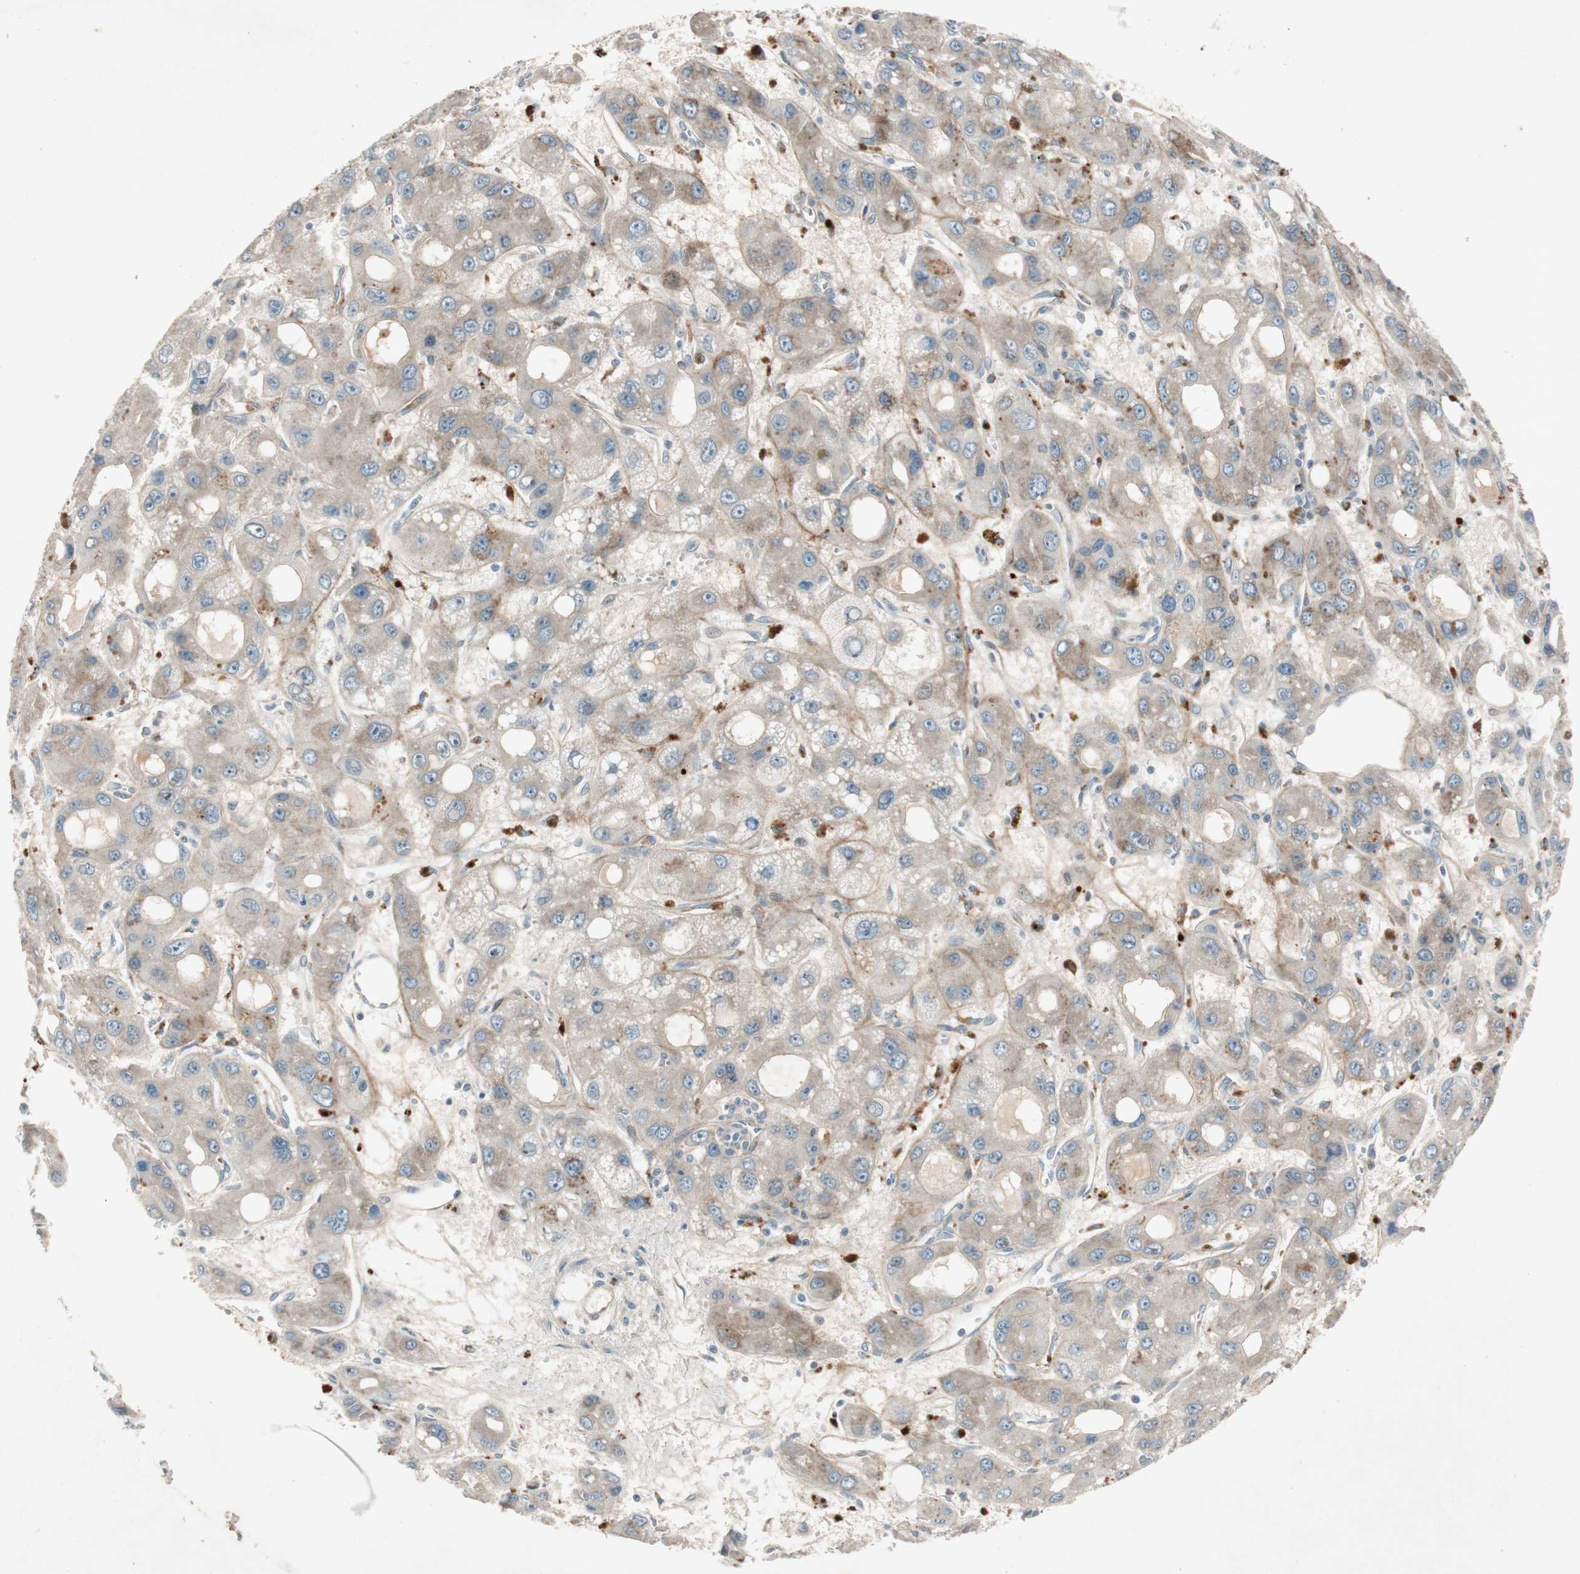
{"staining": {"intensity": "weak", "quantity": "<25%", "location": "cytoplasmic/membranous"}, "tissue": "liver cancer", "cell_type": "Tumor cells", "image_type": "cancer", "snomed": [{"axis": "morphology", "description": "Carcinoma, Hepatocellular, NOS"}, {"axis": "topography", "description": "Liver"}], "caption": "The image demonstrates no significant staining in tumor cells of hepatocellular carcinoma (liver).", "gene": "APOO", "patient": {"sex": "male", "age": 55}}